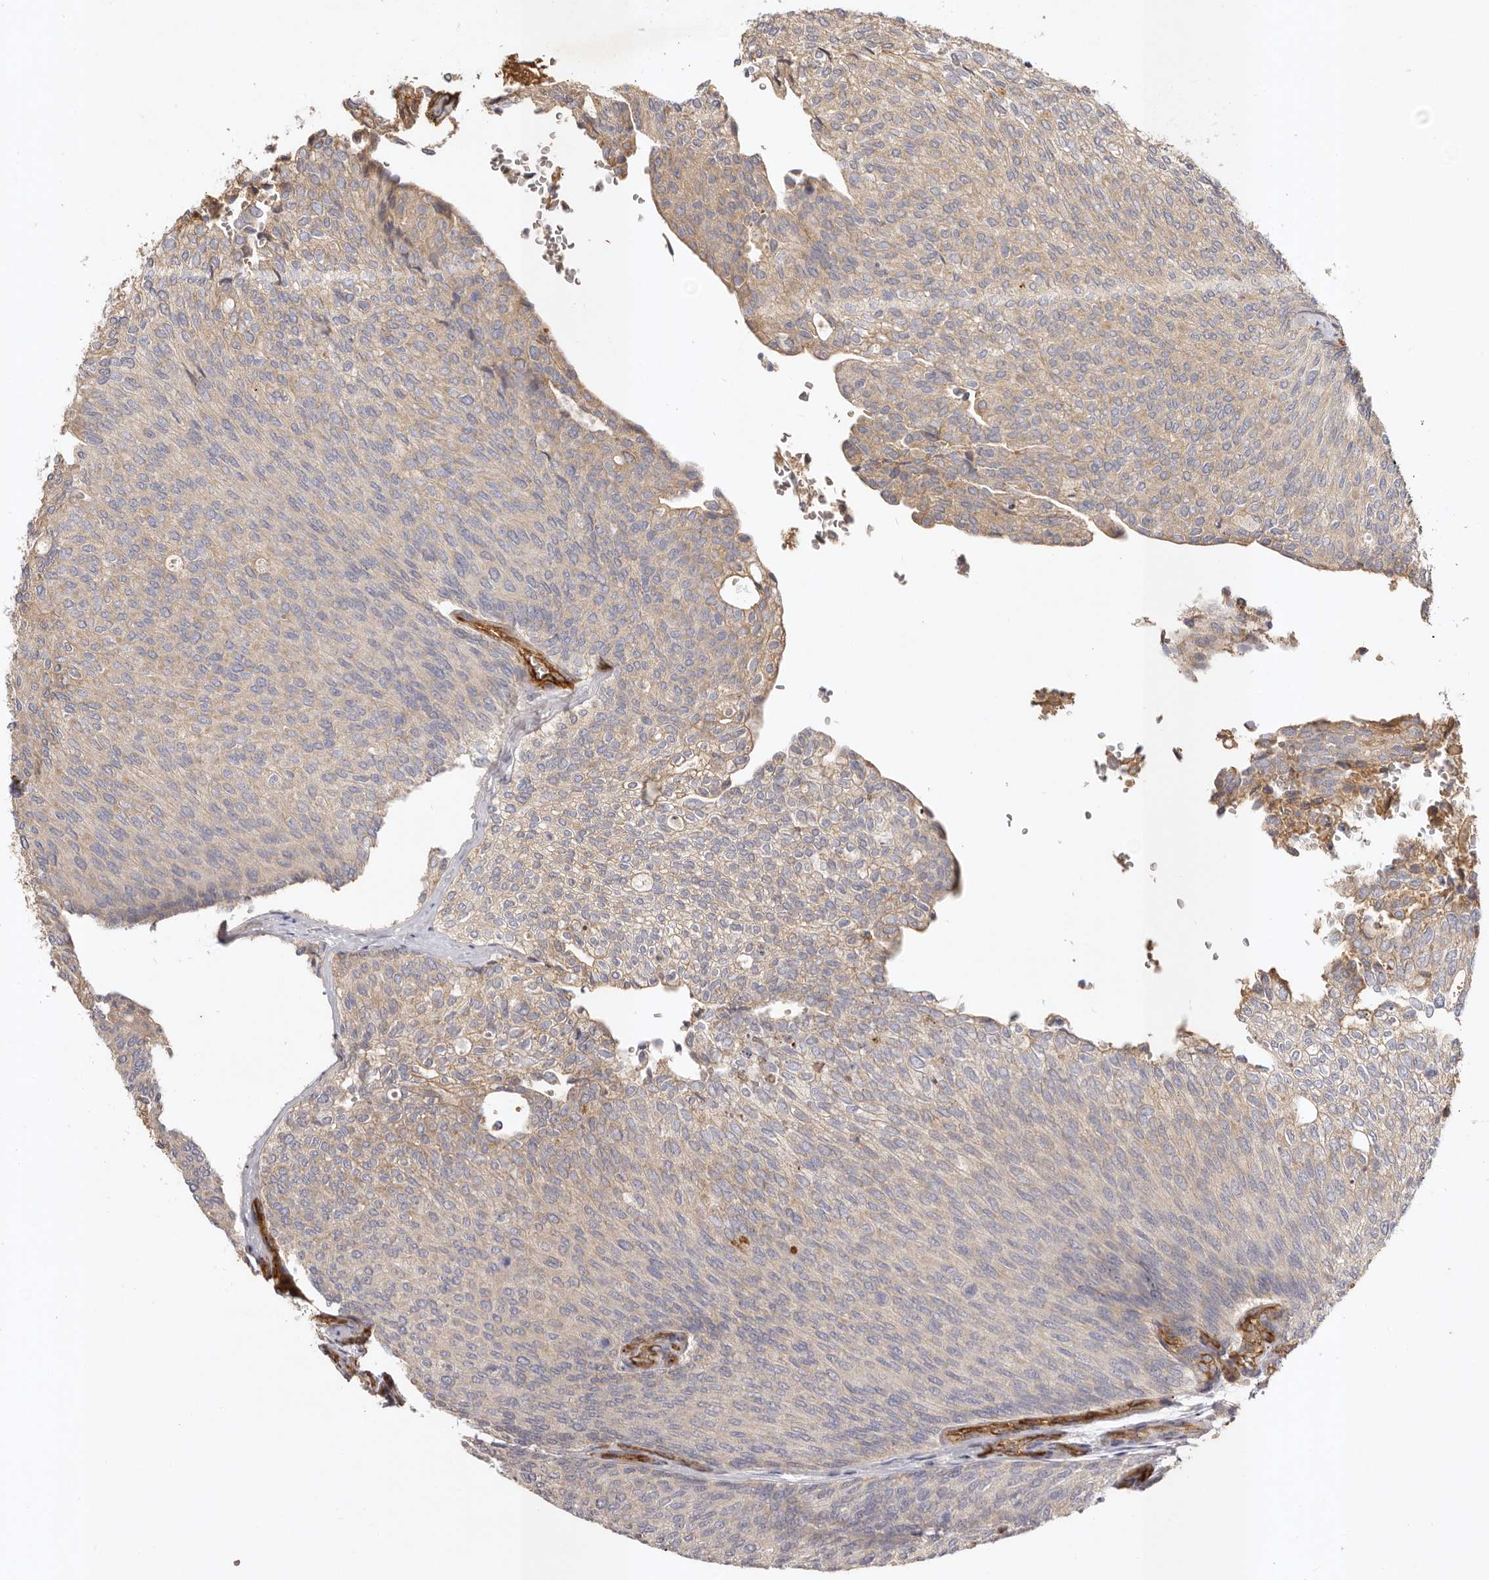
{"staining": {"intensity": "weak", "quantity": "<25%", "location": "cytoplasmic/membranous"}, "tissue": "urothelial cancer", "cell_type": "Tumor cells", "image_type": "cancer", "snomed": [{"axis": "morphology", "description": "Urothelial carcinoma, Low grade"}, {"axis": "topography", "description": "Urinary bladder"}], "caption": "A histopathology image of urothelial cancer stained for a protein shows no brown staining in tumor cells.", "gene": "ADAMTS9", "patient": {"sex": "female", "age": 79}}